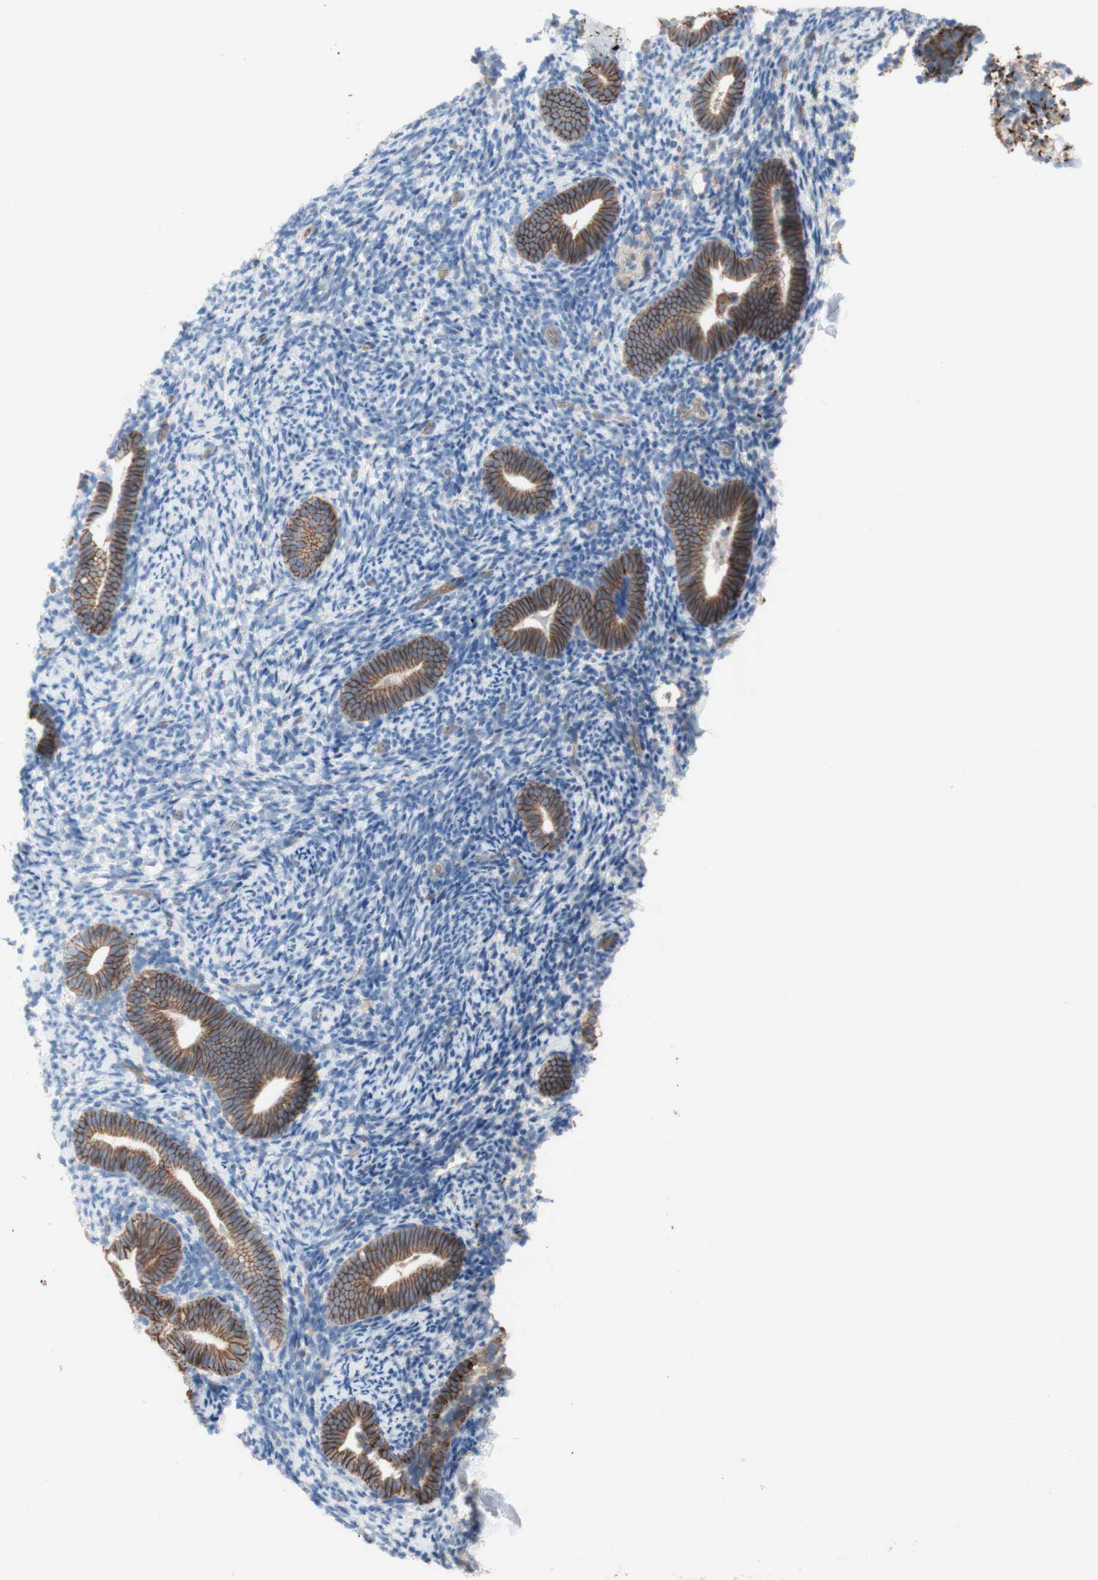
{"staining": {"intensity": "negative", "quantity": "none", "location": "none"}, "tissue": "endometrium", "cell_type": "Cells in endometrial stroma", "image_type": "normal", "snomed": [{"axis": "morphology", "description": "Normal tissue, NOS"}, {"axis": "topography", "description": "Endometrium"}], "caption": "Immunohistochemical staining of unremarkable human endometrium displays no significant staining in cells in endometrial stroma. (Stains: DAB IHC with hematoxylin counter stain, Microscopy: brightfield microscopy at high magnification).", "gene": "CD46", "patient": {"sex": "female", "age": 51}}